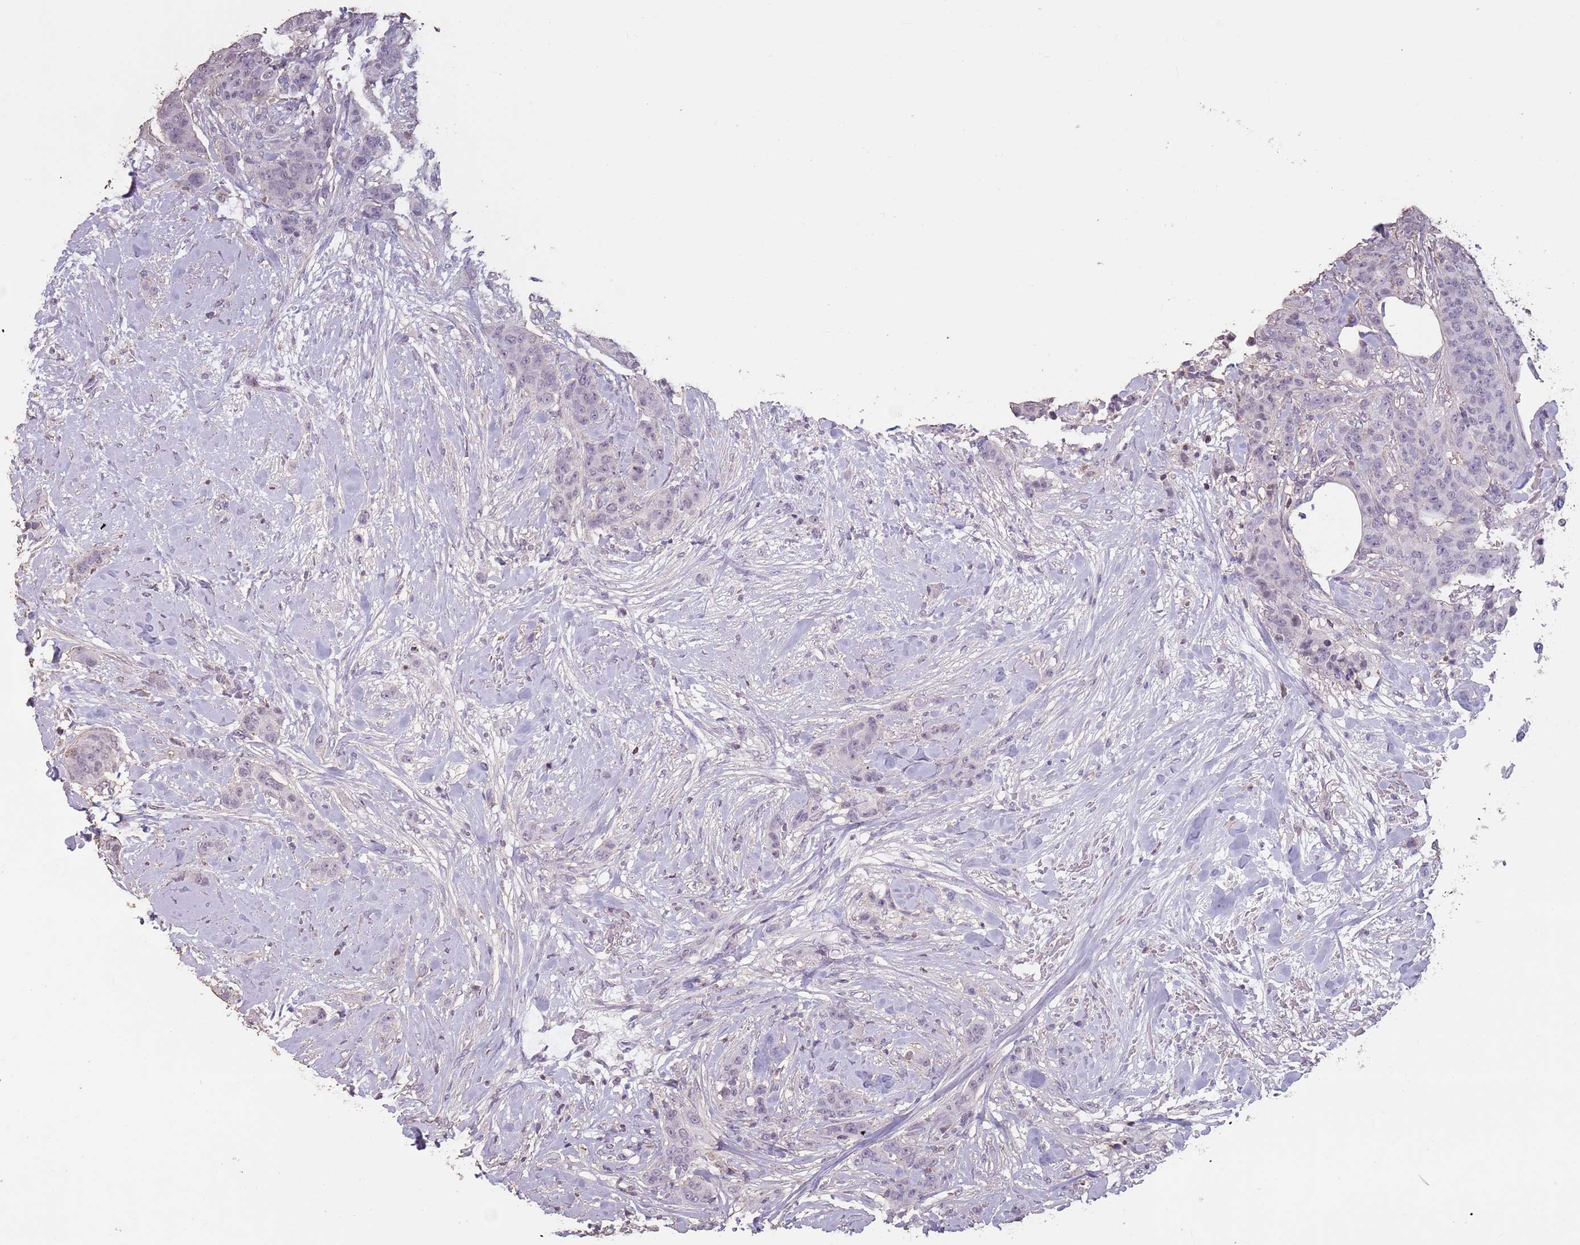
{"staining": {"intensity": "negative", "quantity": "none", "location": "none"}, "tissue": "breast cancer", "cell_type": "Tumor cells", "image_type": "cancer", "snomed": [{"axis": "morphology", "description": "Duct carcinoma"}, {"axis": "topography", "description": "Breast"}], "caption": "Immunohistochemistry of human breast cancer (infiltrating ductal carcinoma) displays no expression in tumor cells.", "gene": "SUN5", "patient": {"sex": "female", "age": 40}}